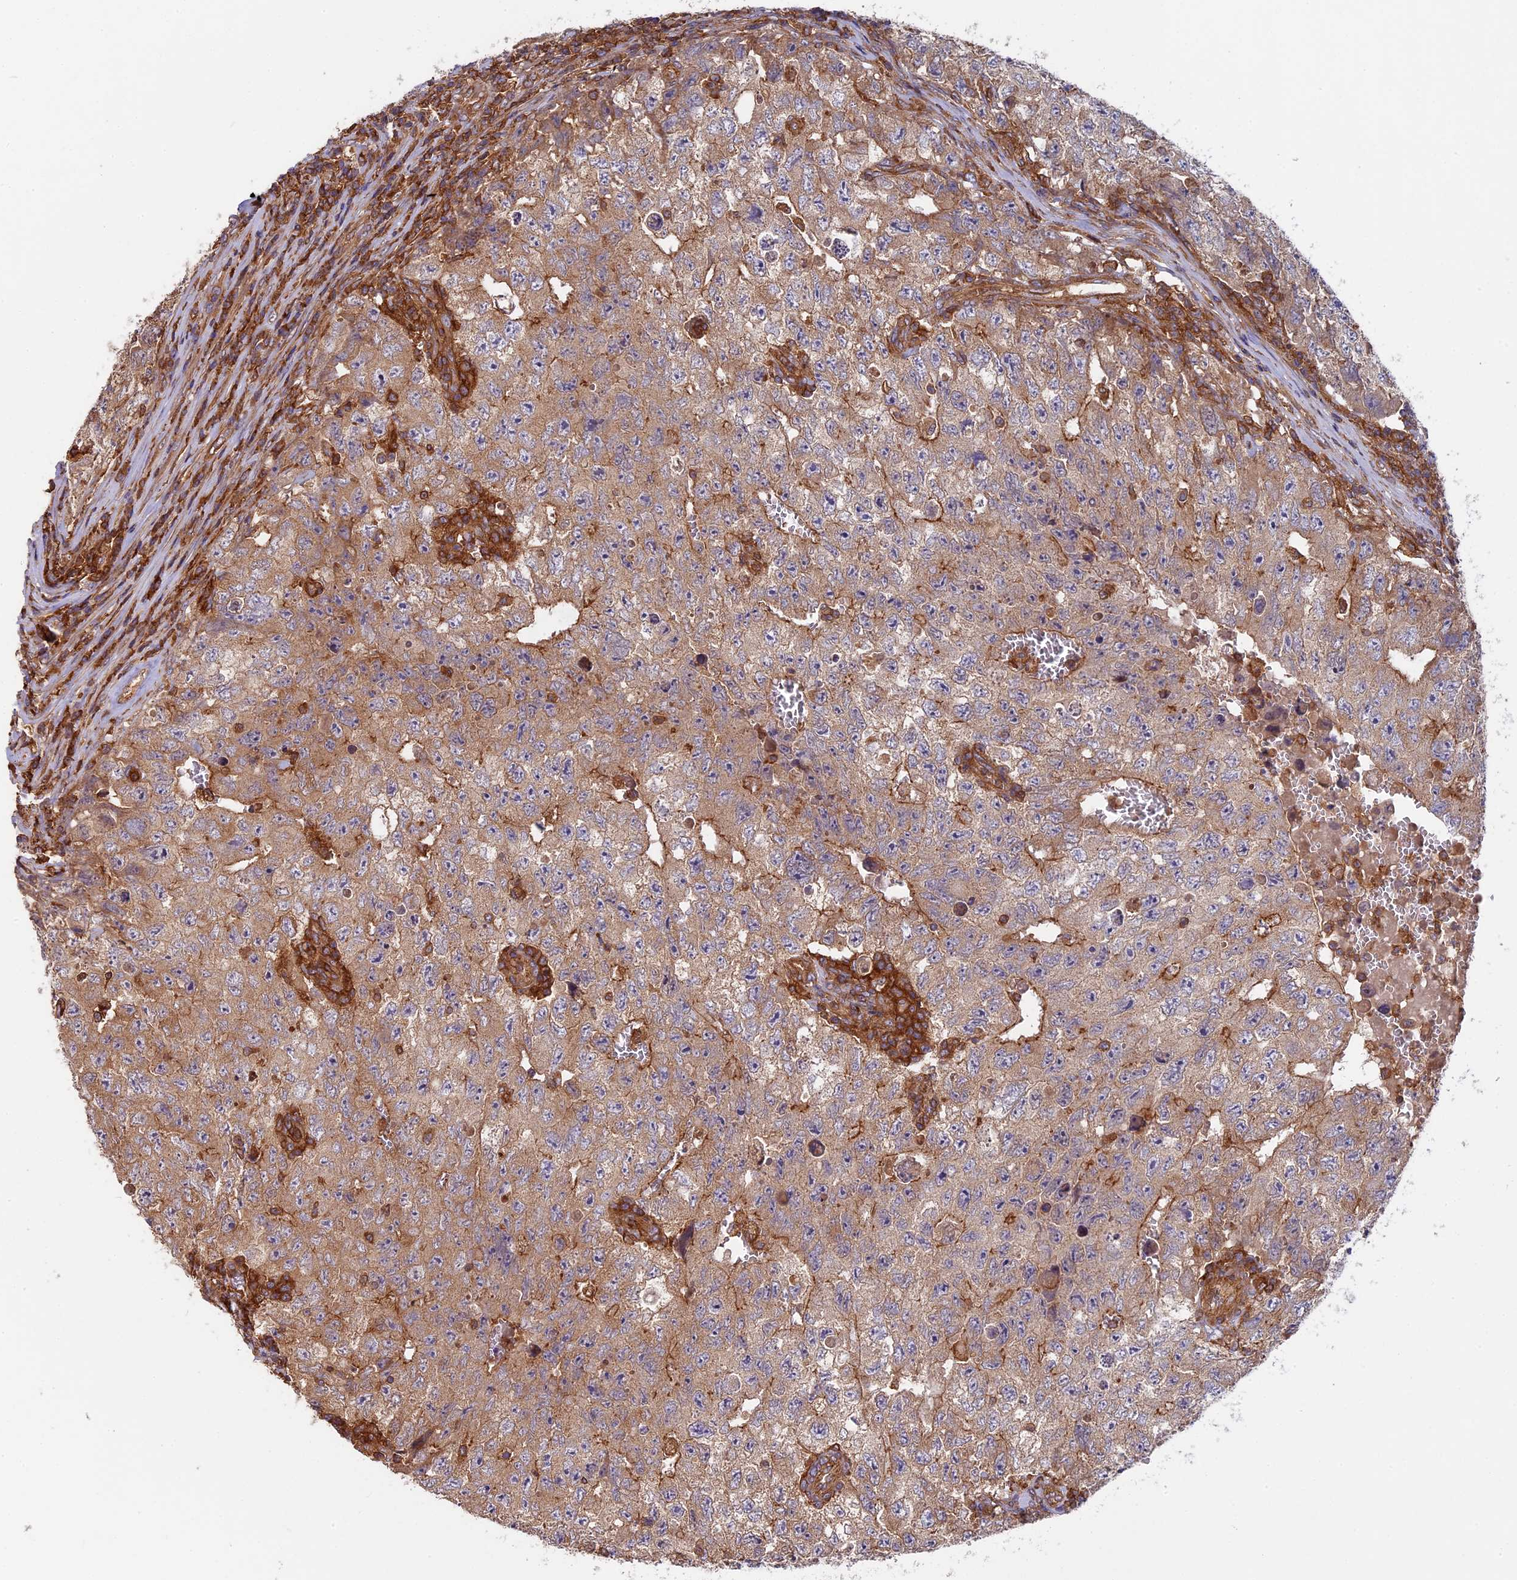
{"staining": {"intensity": "moderate", "quantity": "25%-75%", "location": "cytoplasmic/membranous"}, "tissue": "testis cancer", "cell_type": "Tumor cells", "image_type": "cancer", "snomed": [{"axis": "morphology", "description": "Carcinoma, Embryonal, NOS"}, {"axis": "topography", "description": "Testis"}], "caption": "A medium amount of moderate cytoplasmic/membranous expression is seen in about 25%-75% of tumor cells in testis cancer (embryonal carcinoma) tissue.", "gene": "MYO9B", "patient": {"sex": "male", "age": 17}}